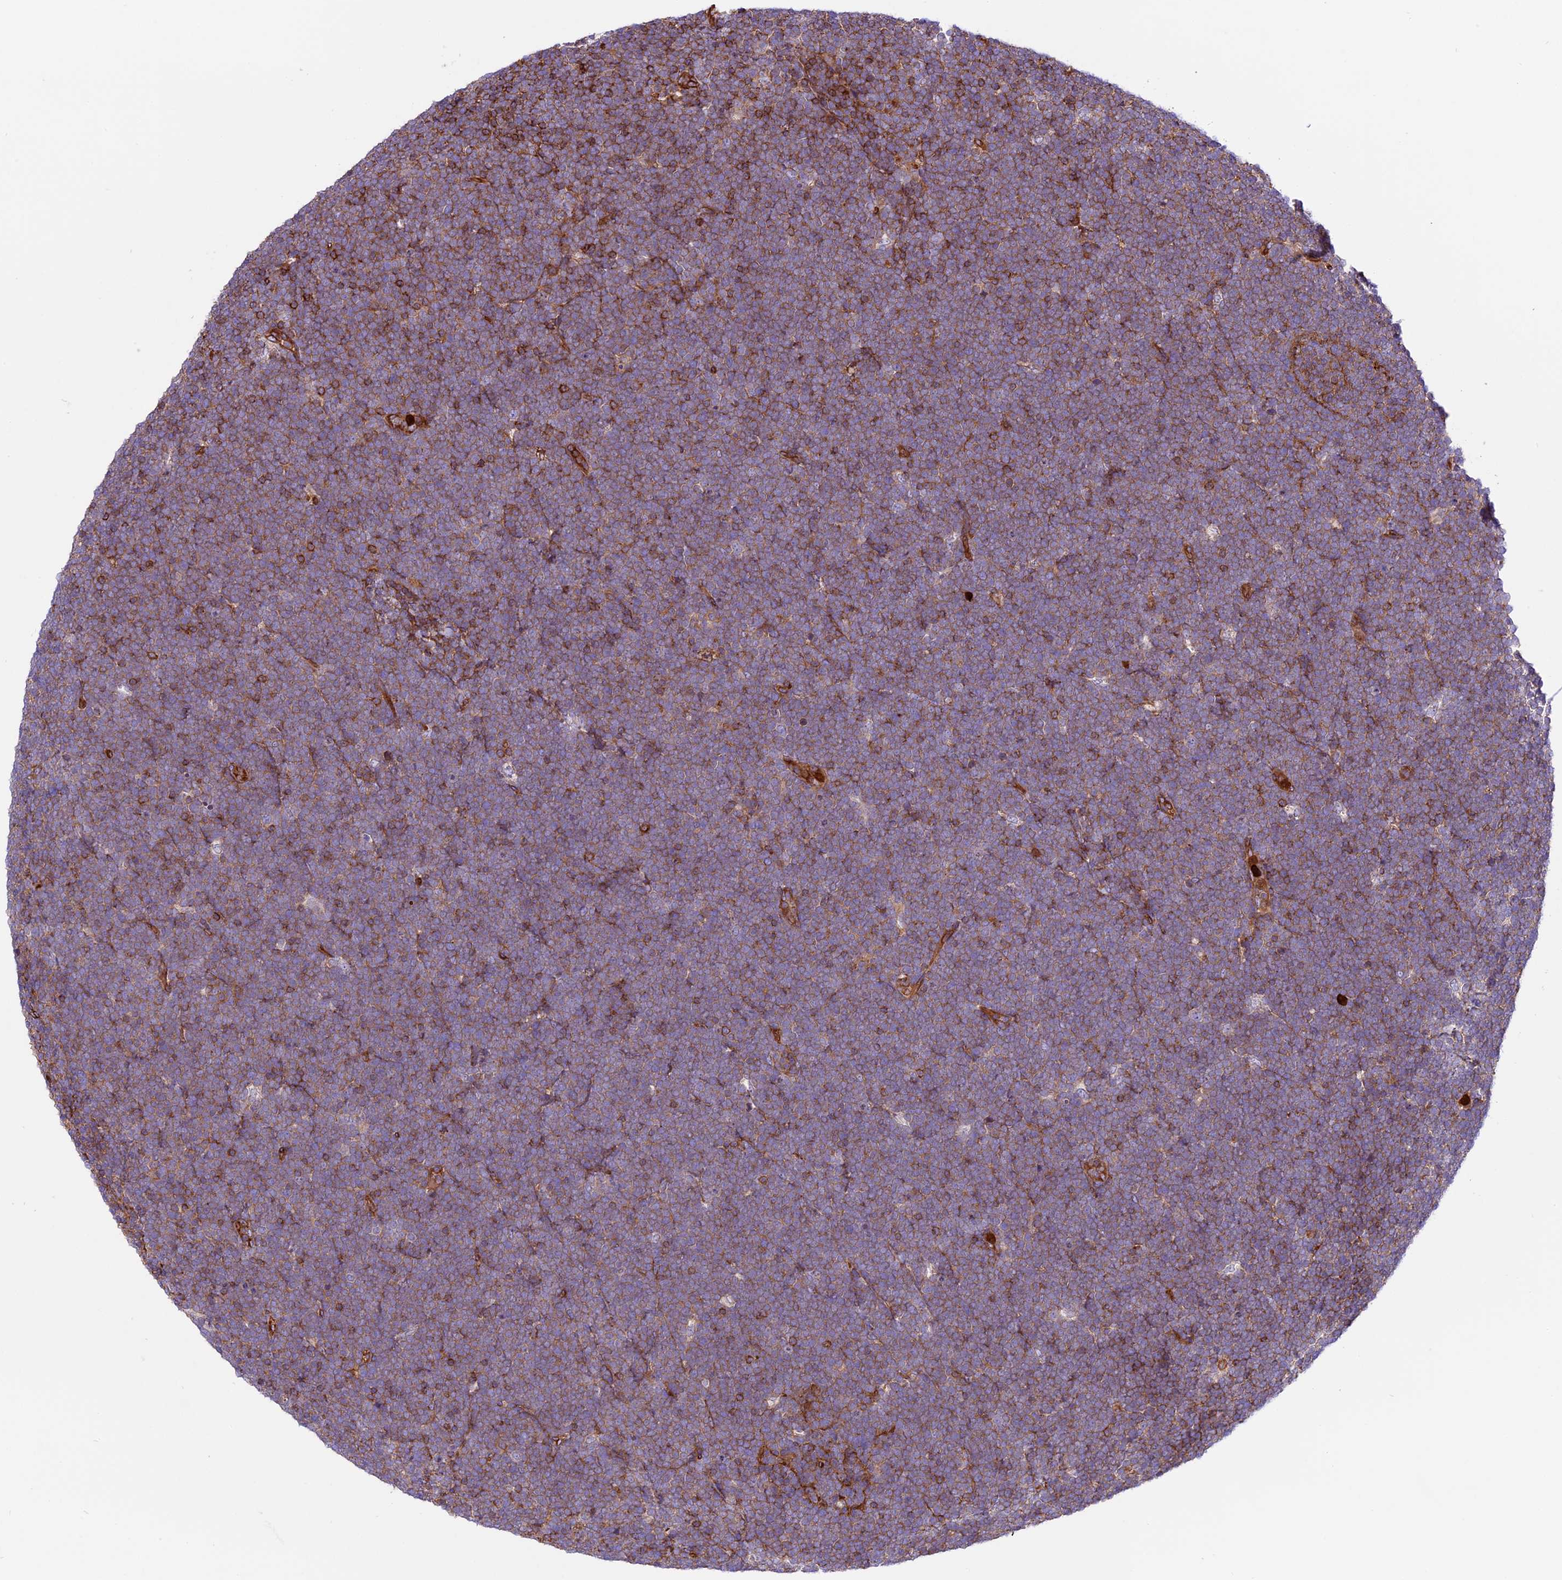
{"staining": {"intensity": "moderate", "quantity": "25%-75%", "location": "cytoplasmic/membranous"}, "tissue": "lymphoma", "cell_type": "Tumor cells", "image_type": "cancer", "snomed": [{"axis": "morphology", "description": "Malignant lymphoma, non-Hodgkin's type, High grade"}, {"axis": "topography", "description": "Lymph node"}], "caption": "Protein staining of high-grade malignant lymphoma, non-Hodgkin's type tissue demonstrates moderate cytoplasmic/membranous expression in approximately 25%-75% of tumor cells.", "gene": "CD99L2", "patient": {"sex": "male", "age": 13}}